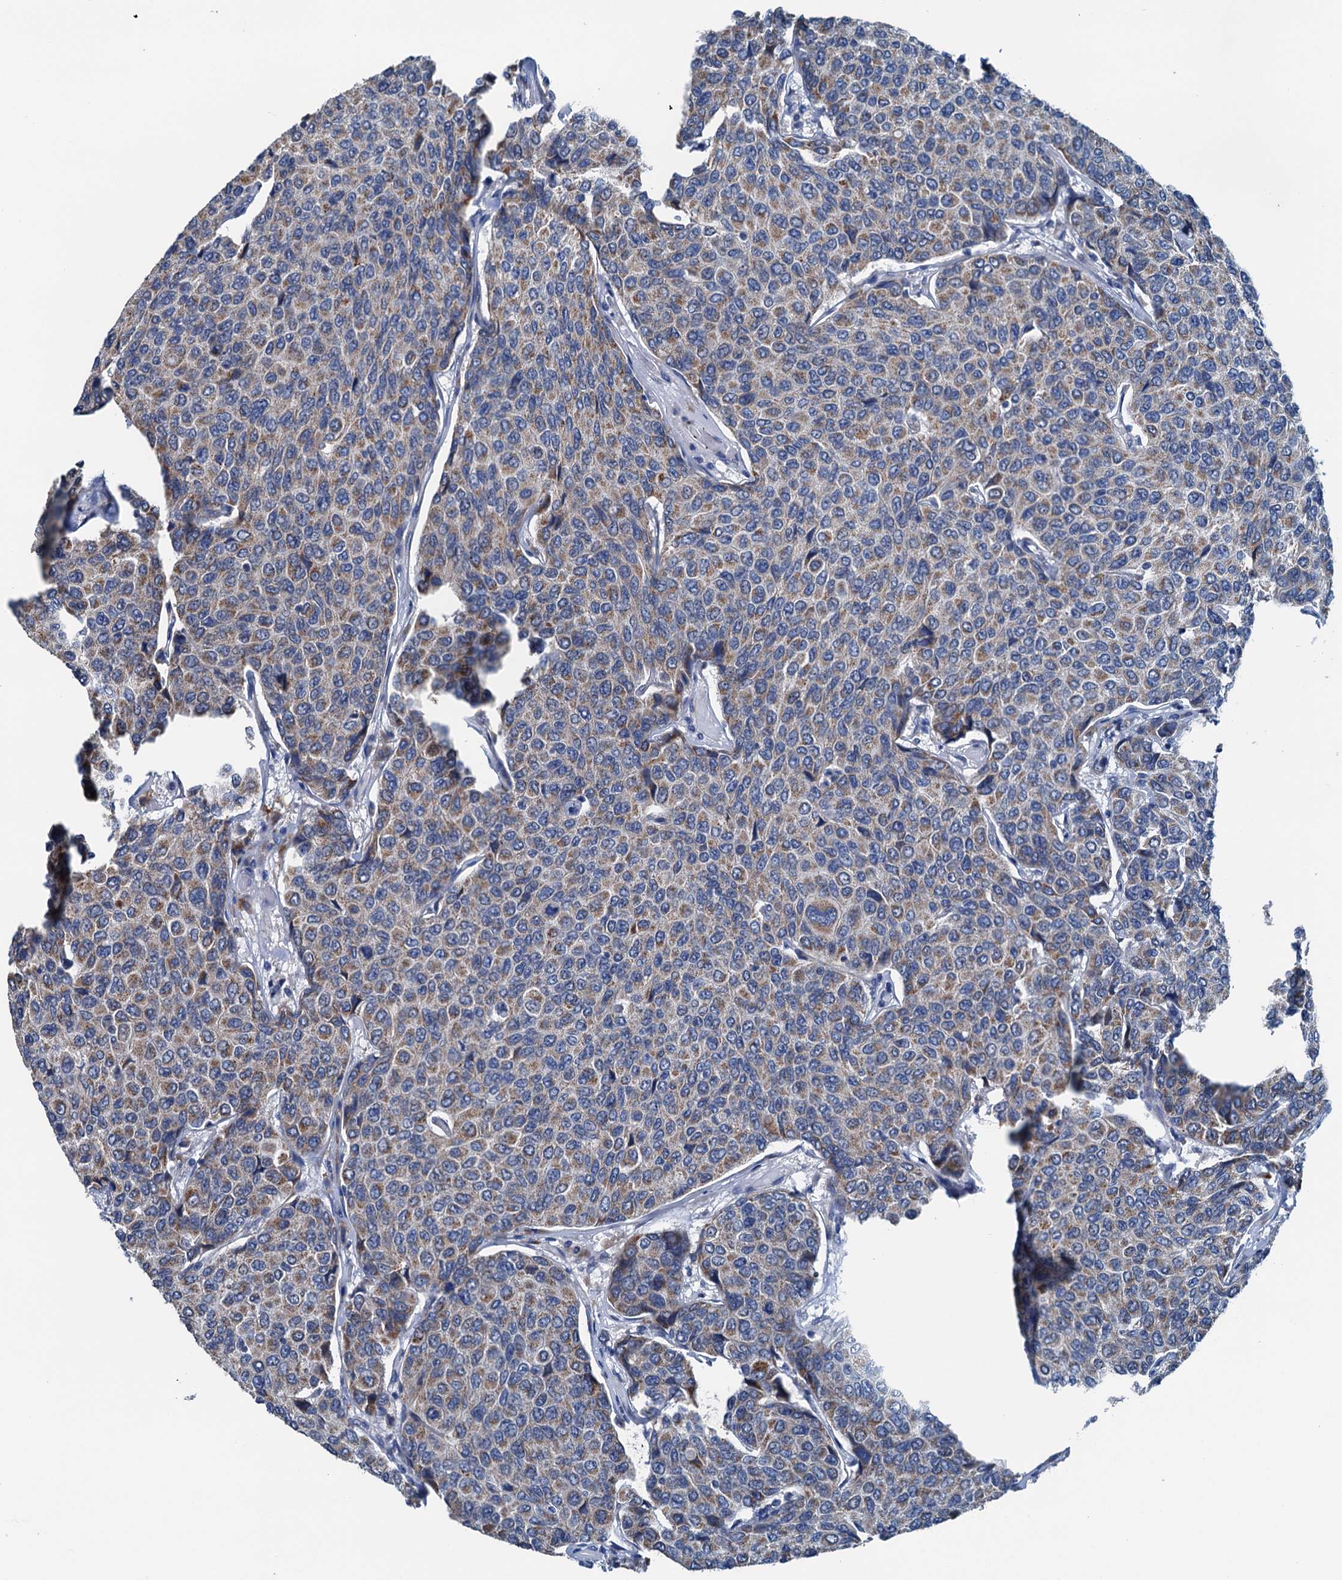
{"staining": {"intensity": "moderate", "quantity": ">75%", "location": "cytoplasmic/membranous"}, "tissue": "breast cancer", "cell_type": "Tumor cells", "image_type": "cancer", "snomed": [{"axis": "morphology", "description": "Duct carcinoma"}, {"axis": "topography", "description": "Breast"}], "caption": "Immunohistochemical staining of invasive ductal carcinoma (breast) demonstrates medium levels of moderate cytoplasmic/membranous protein positivity in approximately >75% of tumor cells. Using DAB (brown) and hematoxylin (blue) stains, captured at high magnification using brightfield microscopy.", "gene": "ELAC1", "patient": {"sex": "female", "age": 55}}